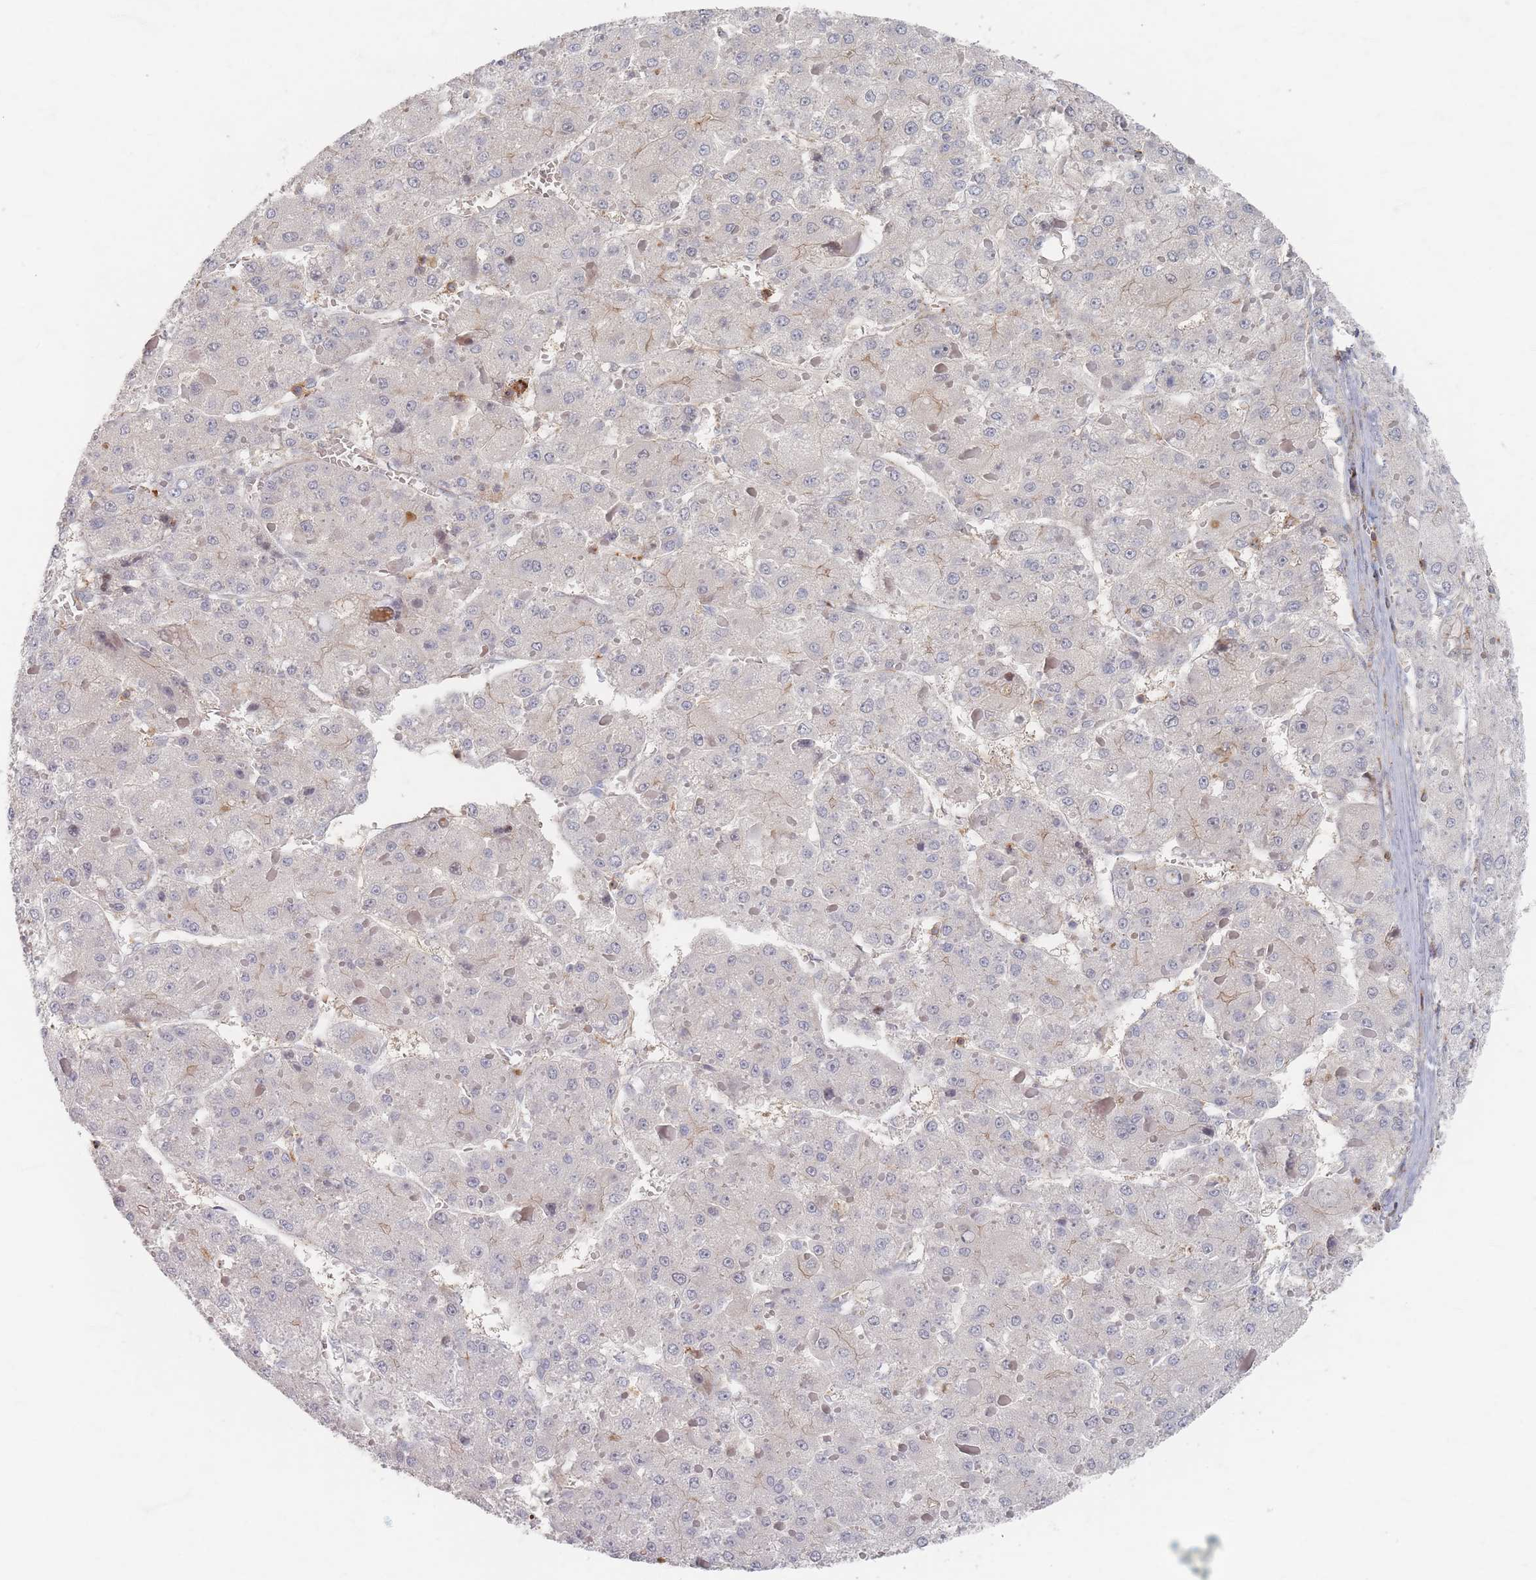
{"staining": {"intensity": "weak", "quantity": "<25%", "location": "cytoplasmic/membranous"}, "tissue": "liver cancer", "cell_type": "Tumor cells", "image_type": "cancer", "snomed": [{"axis": "morphology", "description": "Carcinoma, Hepatocellular, NOS"}, {"axis": "topography", "description": "Liver"}], "caption": "Tumor cells show no significant positivity in liver cancer. (Brightfield microscopy of DAB (3,3'-diaminobenzidine) immunohistochemistry at high magnification).", "gene": "ZNF852", "patient": {"sex": "female", "age": 73}}